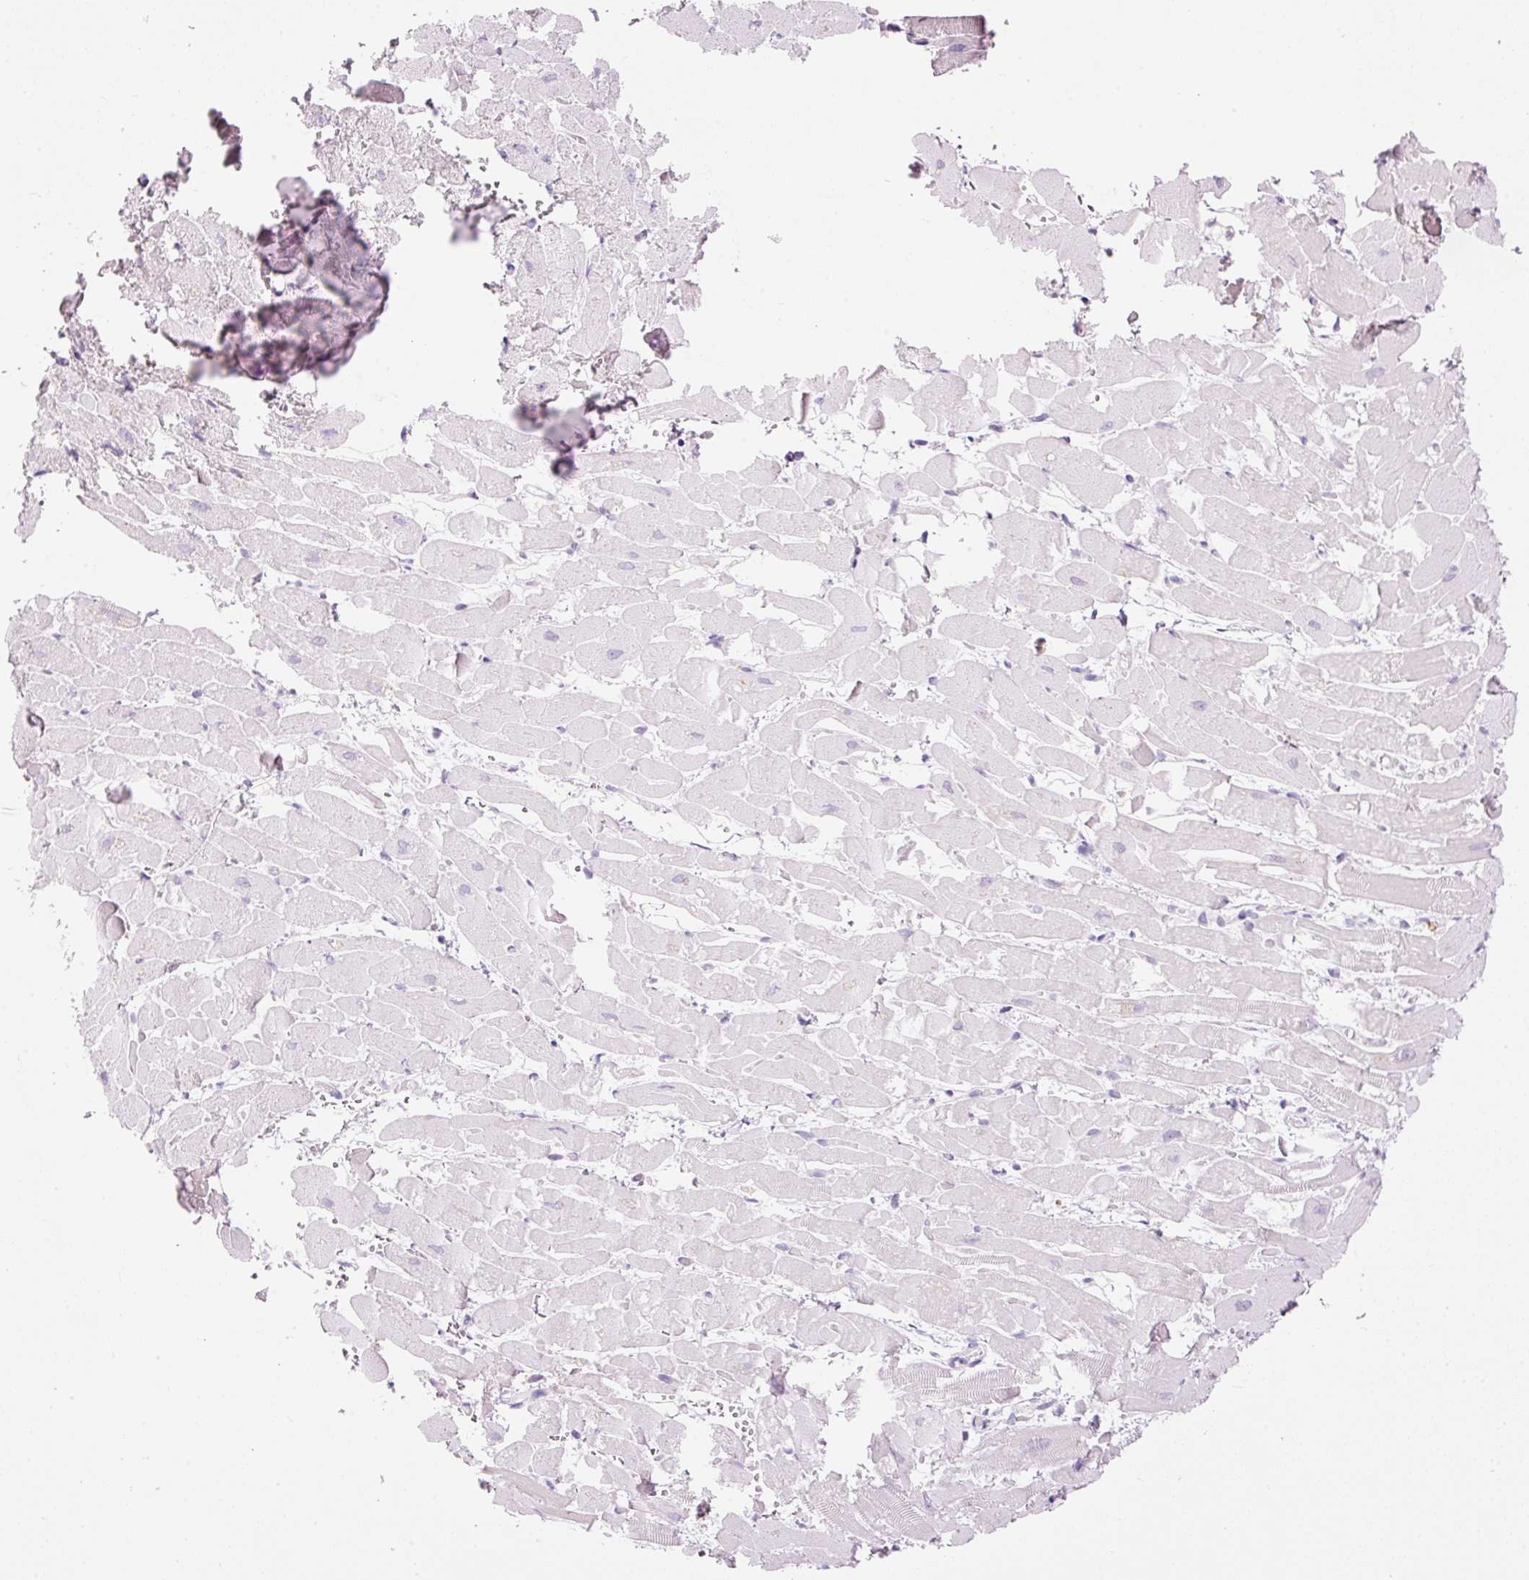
{"staining": {"intensity": "moderate", "quantity": "<25%", "location": "cytoplasmic/membranous"}, "tissue": "heart muscle", "cell_type": "Cardiomyocytes", "image_type": "normal", "snomed": [{"axis": "morphology", "description": "Normal tissue, NOS"}, {"axis": "topography", "description": "Heart"}], "caption": "A brown stain highlights moderate cytoplasmic/membranous staining of a protein in cardiomyocytes of normal heart muscle.", "gene": "PRPF38B", "patient": {"sex": "male", "age": 37}}